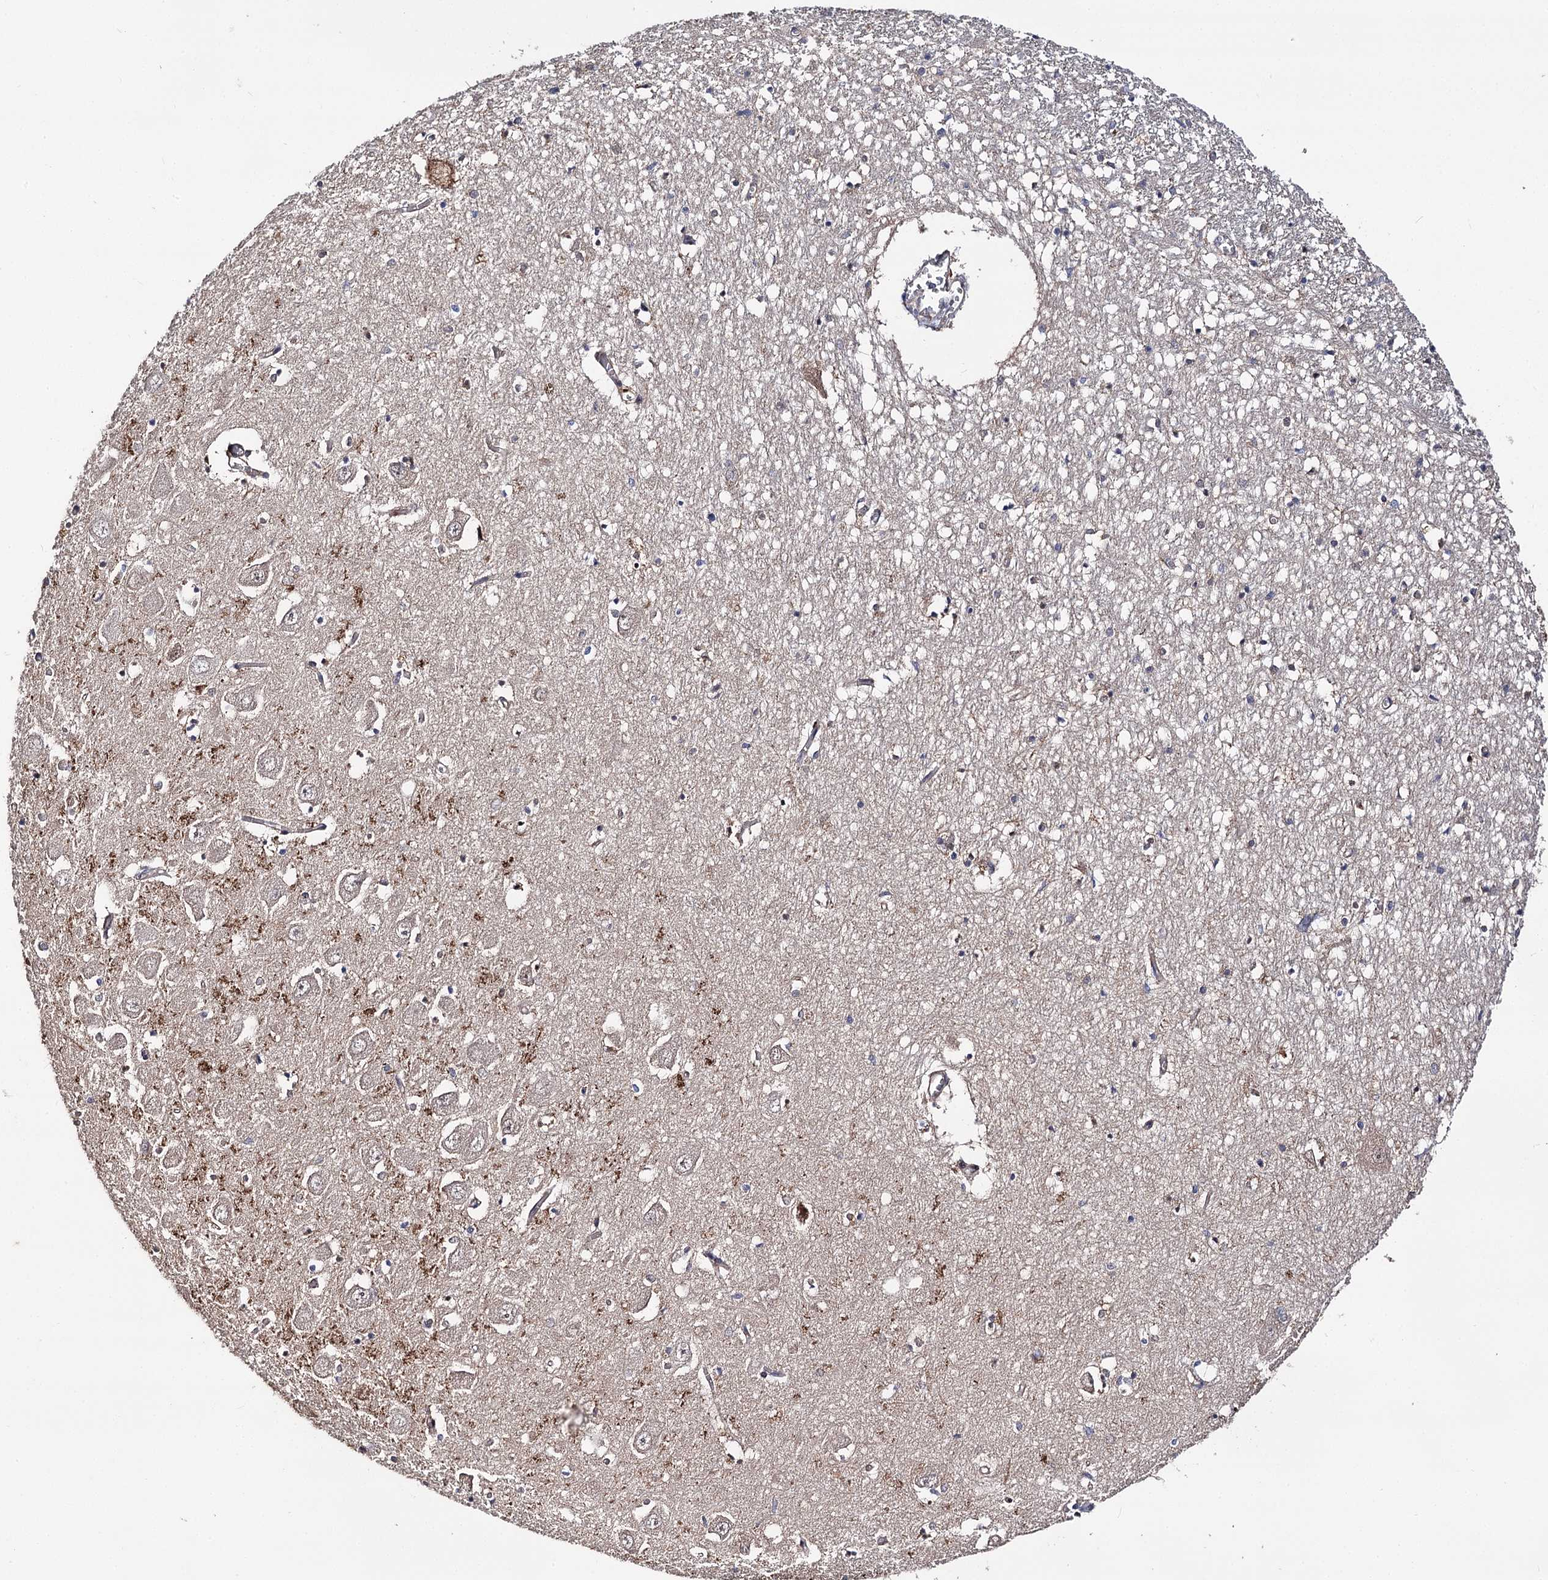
{"staining": {"intensity": "weak", "quantity": "25%-75%", "location": "cytoplasmic/membranous"}, "tissue": "hippocampus", "cell_type": "Glial cells", "image_type": "normal", "snomed": [{"axis": "morphology", "description": "Normal tissue, NOS"}, {"axis": "topography", "description": "Hippocampus"}], "caption": "Immunohistochemistry (DAB) staining of normal human hippocampus displays weak cytoplasmic/membranous protein positivity in about 25%-75% of glial cells. The protein is shown in brown color, while the nuclei are stained blue.", "gene": "MINDY3", "patient": {"sex": "male", "age": 70}}